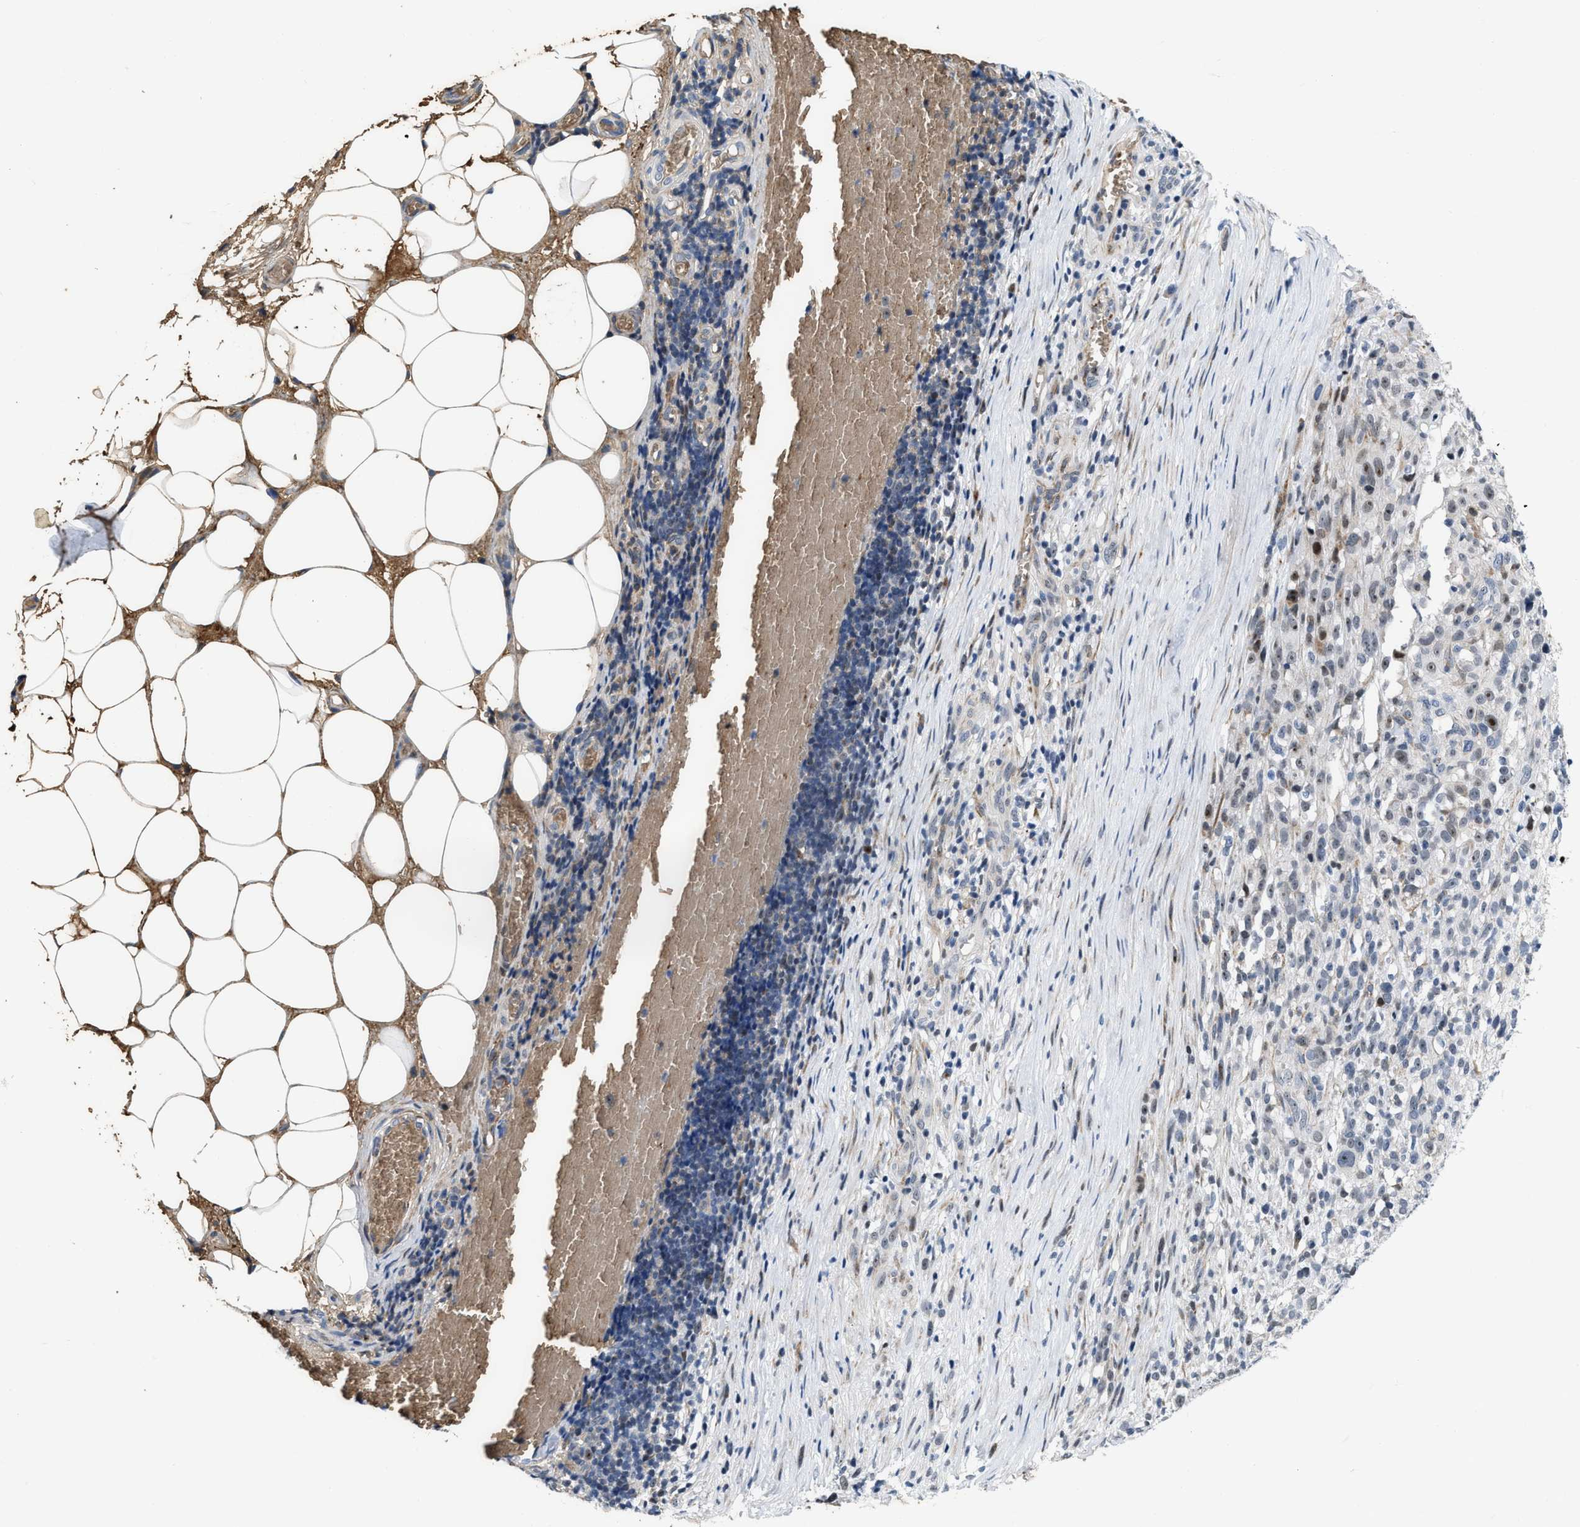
{"staining": {"intensity": "moderate", "quantity": "<25%", "location": "nuclear"}, "tissue": "melanoma", "cell_type": "Tumor cells", "image_type": "cancer", "snomed": [{"axis": "morphology", "description": "Malignant melanoma, NOS"}, {"axis": "topography", "description": "Skin"}], "caption": "Tumor cells reveal moderate nuclear staining in approximately <25% of cells in malignant melanoma.", "gene": "POLR1F", "patient": {"sex": "female", "age": 55}}